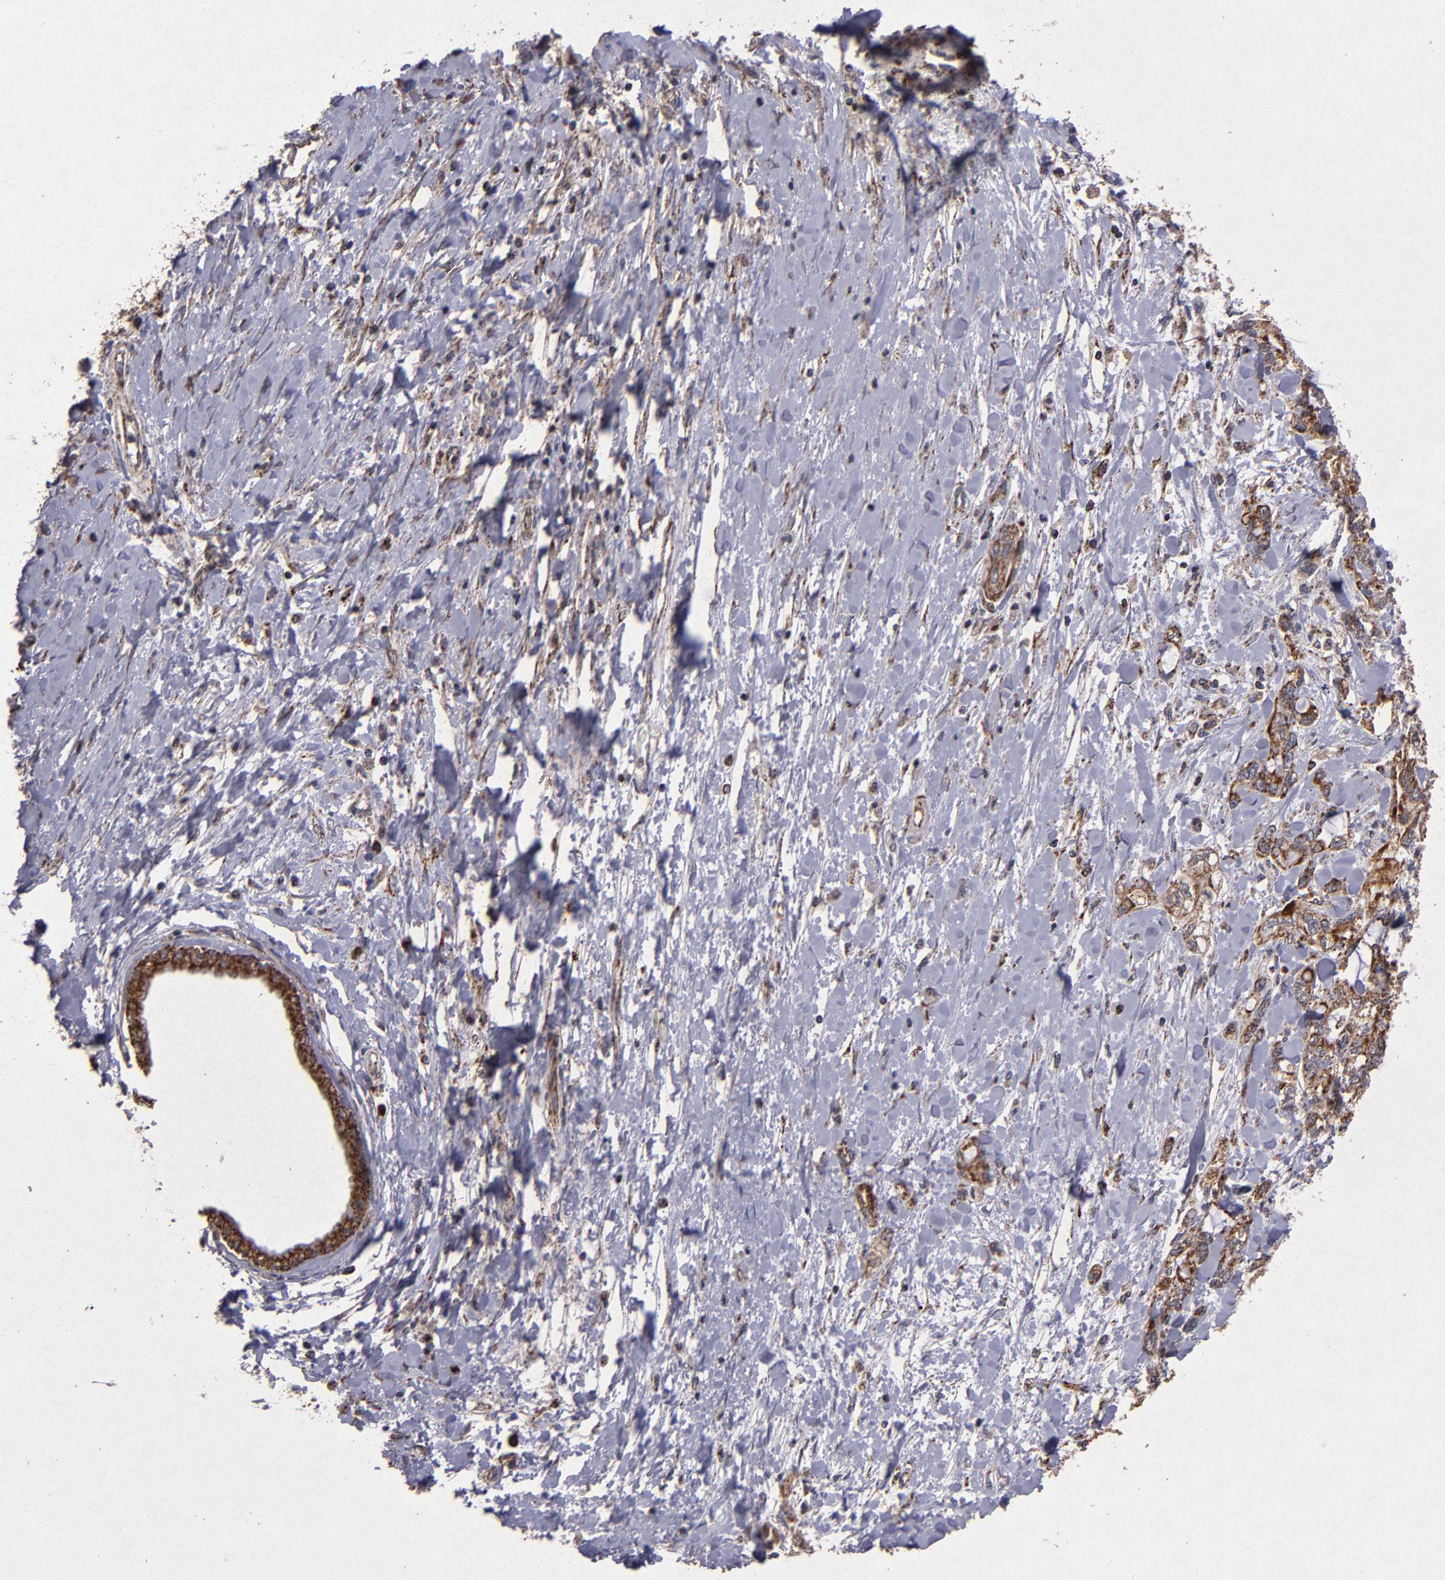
{"staining": {"intensity": "moderate", "quantity": ">75%", "location": "cytoplasmic/membranous"}, "tissue": "pancreatic cancer", "cell_type": "Tumor cells", "image_type": "cancer", "snomed": [{"axis": "morphology", "description": "Adenocarcinoma, NOS"}, {"axis": "topography", "description": "Pancreas"}], "caption": "Pancreatic cancer stained for a protein displays moderate cytoplasmic/membranous positivity in tumor cells.", "gene": "TIMM9", "patient": {"sex": "male", "age": 79}}